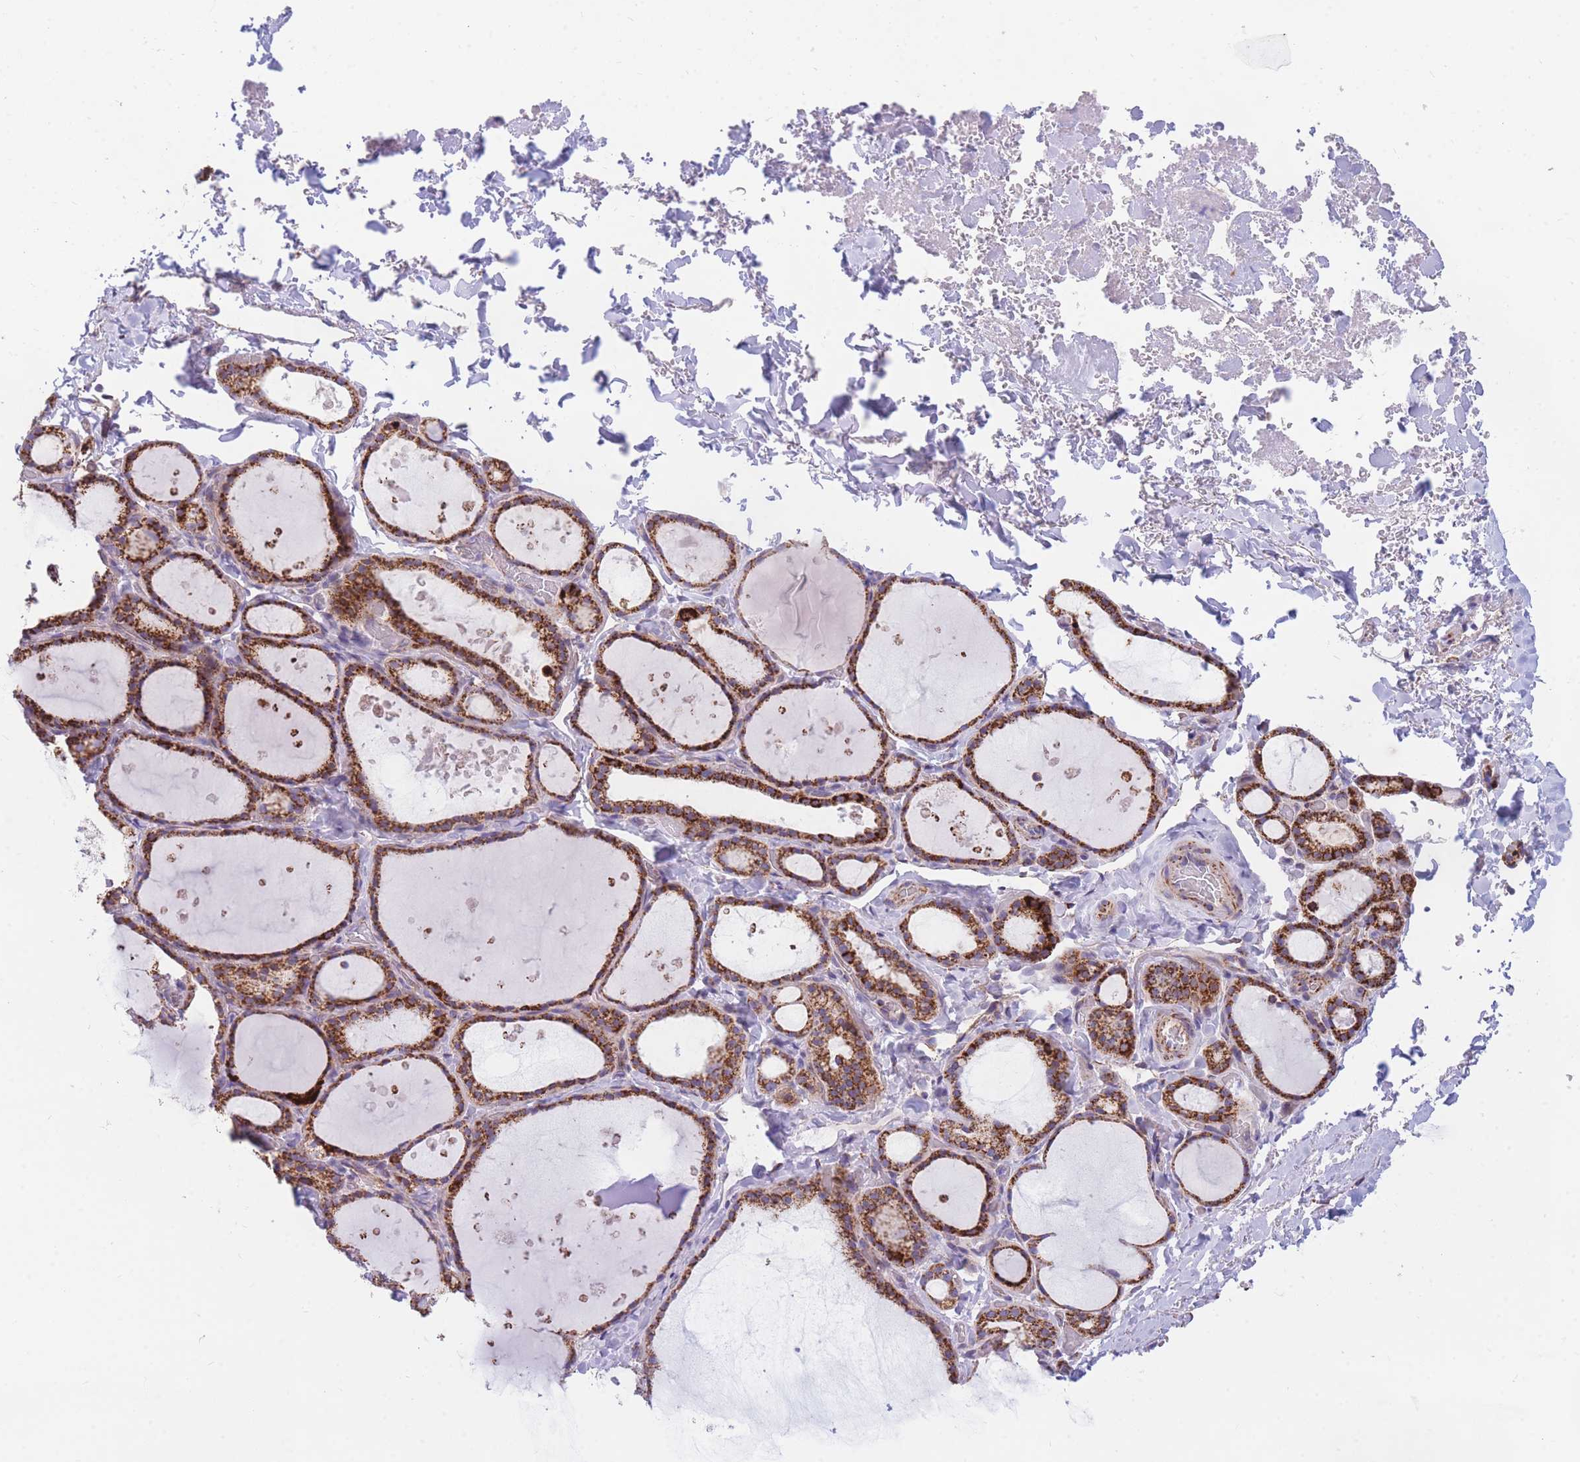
{"staining": {"intensity": "strong", "quantity": ">75%", "location": "cytoplasmic/membranous"}, "tissue": "thyroid gland", "cell_type": "Glandular cells", "image_type": "normal", "snomed": [{"axis": "morphology", "description": "Normal tissue, NOS"}, {"axis": "topography", "description": "Thyroid gland"}], "caption": "The histopathology image reveals immunohistochemical staining of unremarkable thyroid gland. There is strong cytoplasmic/membranous staining is present in about >75% of glandular cells.", "gene": "DDX49", "patient": {"sex": "female", "age": 44}}